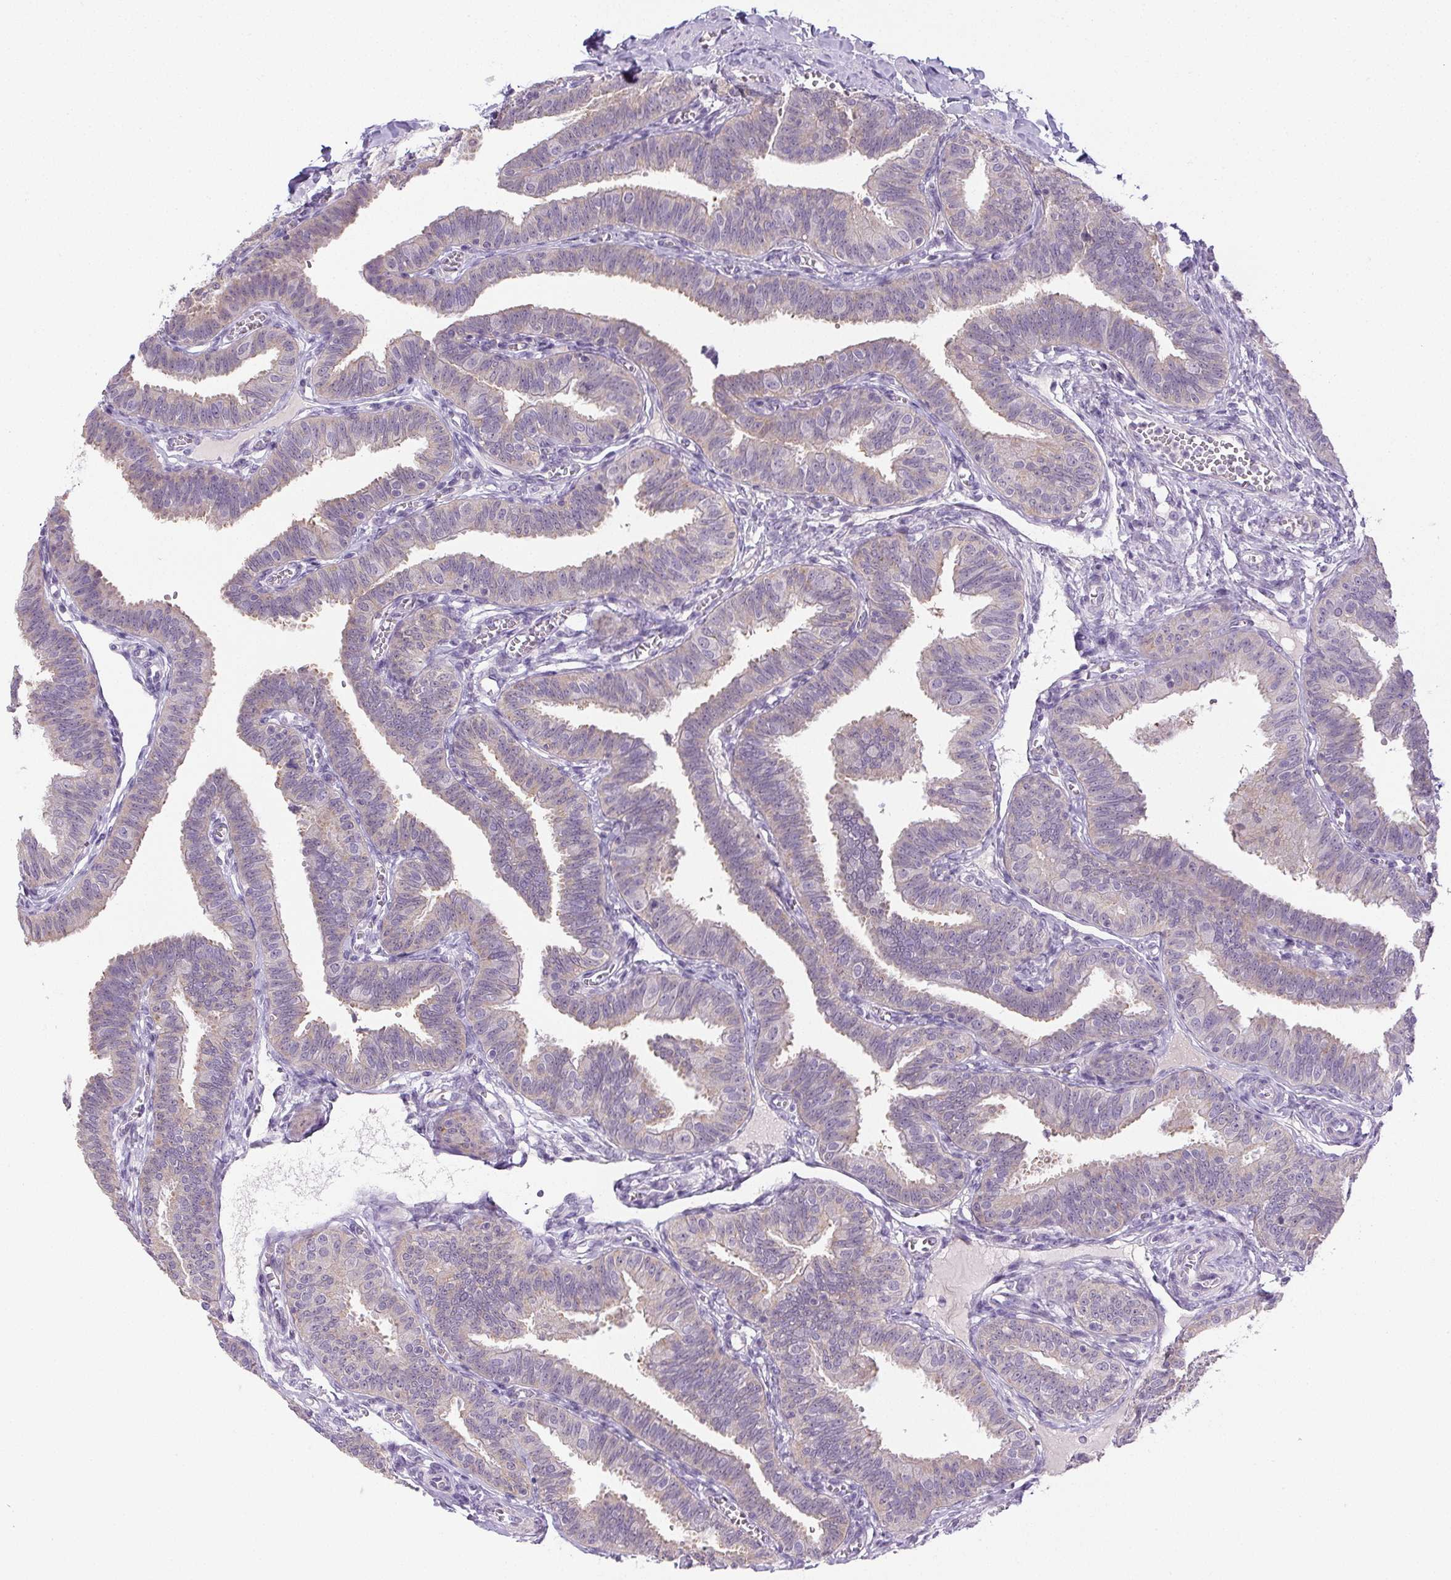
{"staining": {"intensity": "weak", "quantity": "<25%", "location": "cytoplasmic/membranous"}, "tissue": "fallopian tube", "cell_type": "Glandular cells", "image_type": "normal", "snomed": [{"axis": "morphology", "description": "Normal tissue, NOS"}, {"axis": "topography", "description": "Fallopian tube"}], "caption": "Immunohistochemistry micrograph of unremarkable fallopian tube: human fallopian tube stained with DAB demonstrates no significant protein expression in glandular cells. Brightfield microscopy of IHC stained with DAB (brown) and hematoxylin (blue), captured at high magnification.", "gene": "SLC17A7", "patient": {"sex": "female", "age": 25}}